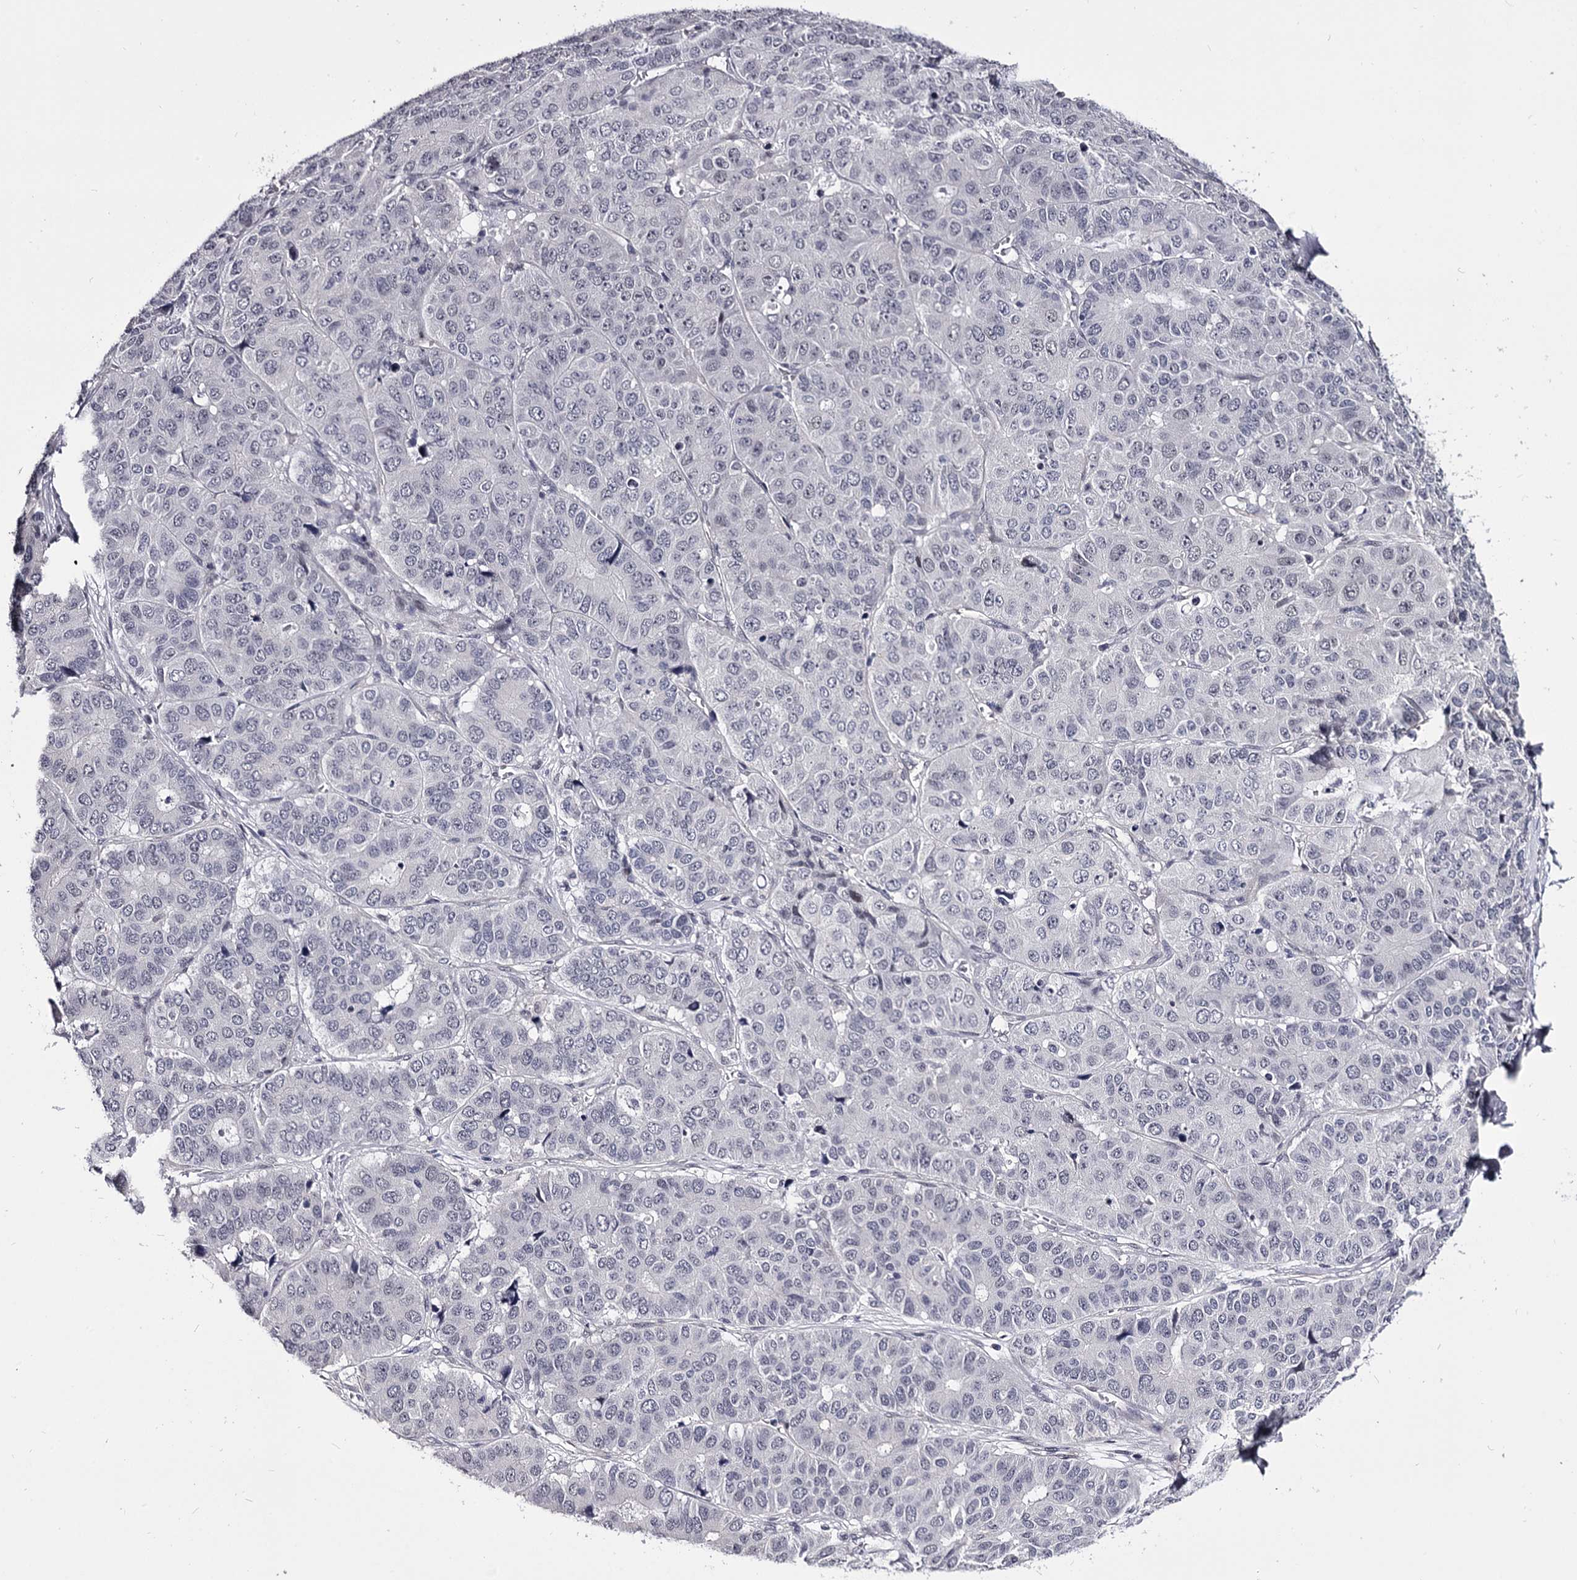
{"staining": {"intensity": "negative", "quantity": "none", "location": "none"}, "tissue": "pancreatic cancer", "cell_type": "Tumor cells", "image_type": "cancer", "snomed": [{"axis": "morphology", "description": "Adenocarcinoma, NOS"}, {"axis": "topography", "description": "Pancreas"}], "caption": "This is a image of IHC staining of pancreatic cancer (adenocarcinoma), which shows no expression in tumor cells.", "gene": "OVOL2", "patient": {"sex": "male", "age": 50}}